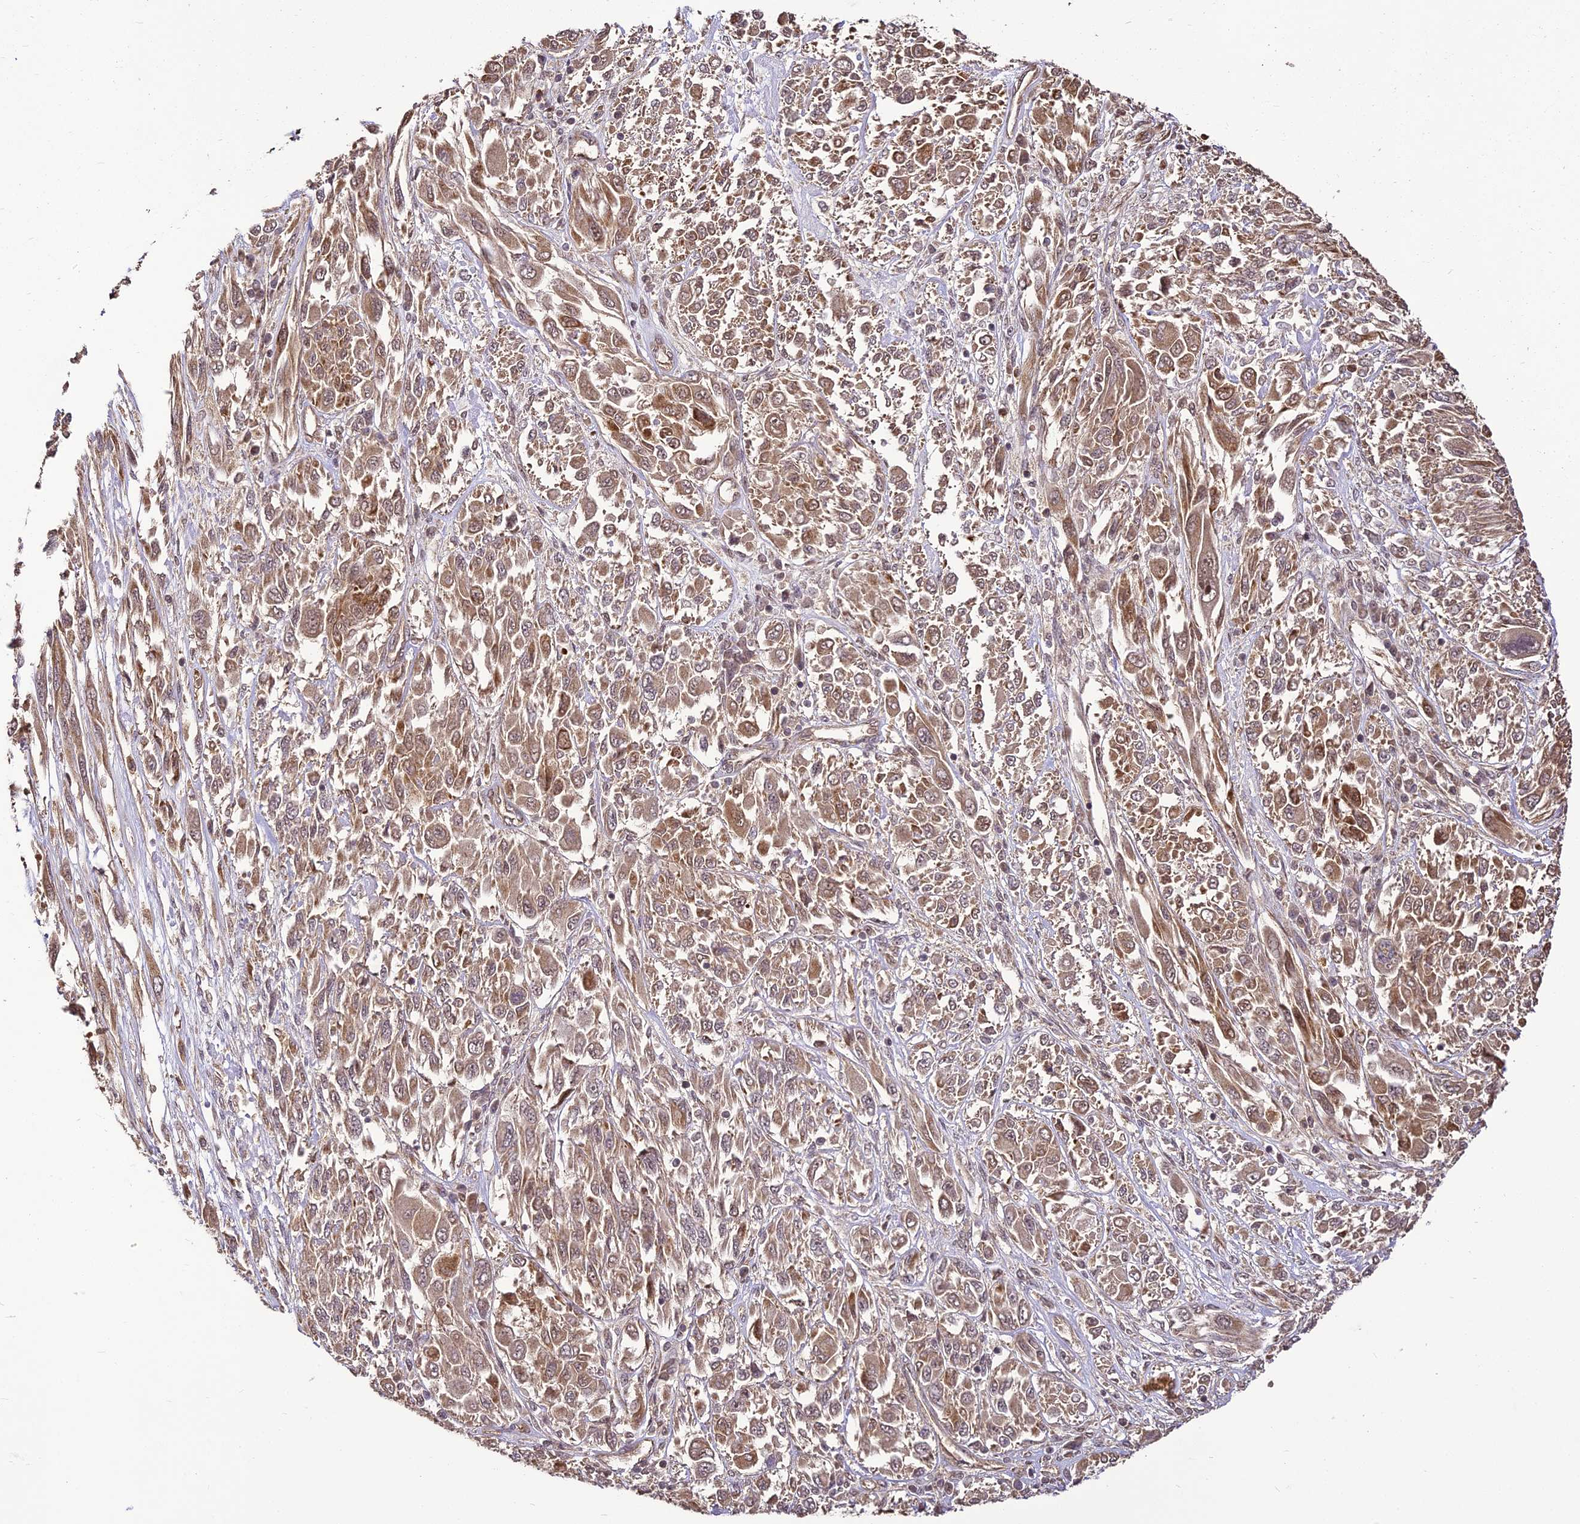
{"staining": {"intensity": "moderate", "quantity": "<25%", "location": "cytoplasmic/membranous"}, "tissue": "melanoma", "cell_type": "Tumor cells", "image_type": "cancer", "snomed": [{"axis": "morphology", "description": "Malignant melanoma, NOS"}, {"axis": "topography", "description": "Skin"}], "caption": "High-magnification brightfield microscopy of malignant melanoma stained with DAB (brown) and counterstained with hematoxylin (blue). tumor cells exhibit moderate cytoplasmic/membranous positivity is appreciated in approximately<25% of cells.", "gene": "BCDIN3D", "patient": {"sex": "female", "age": 91}}